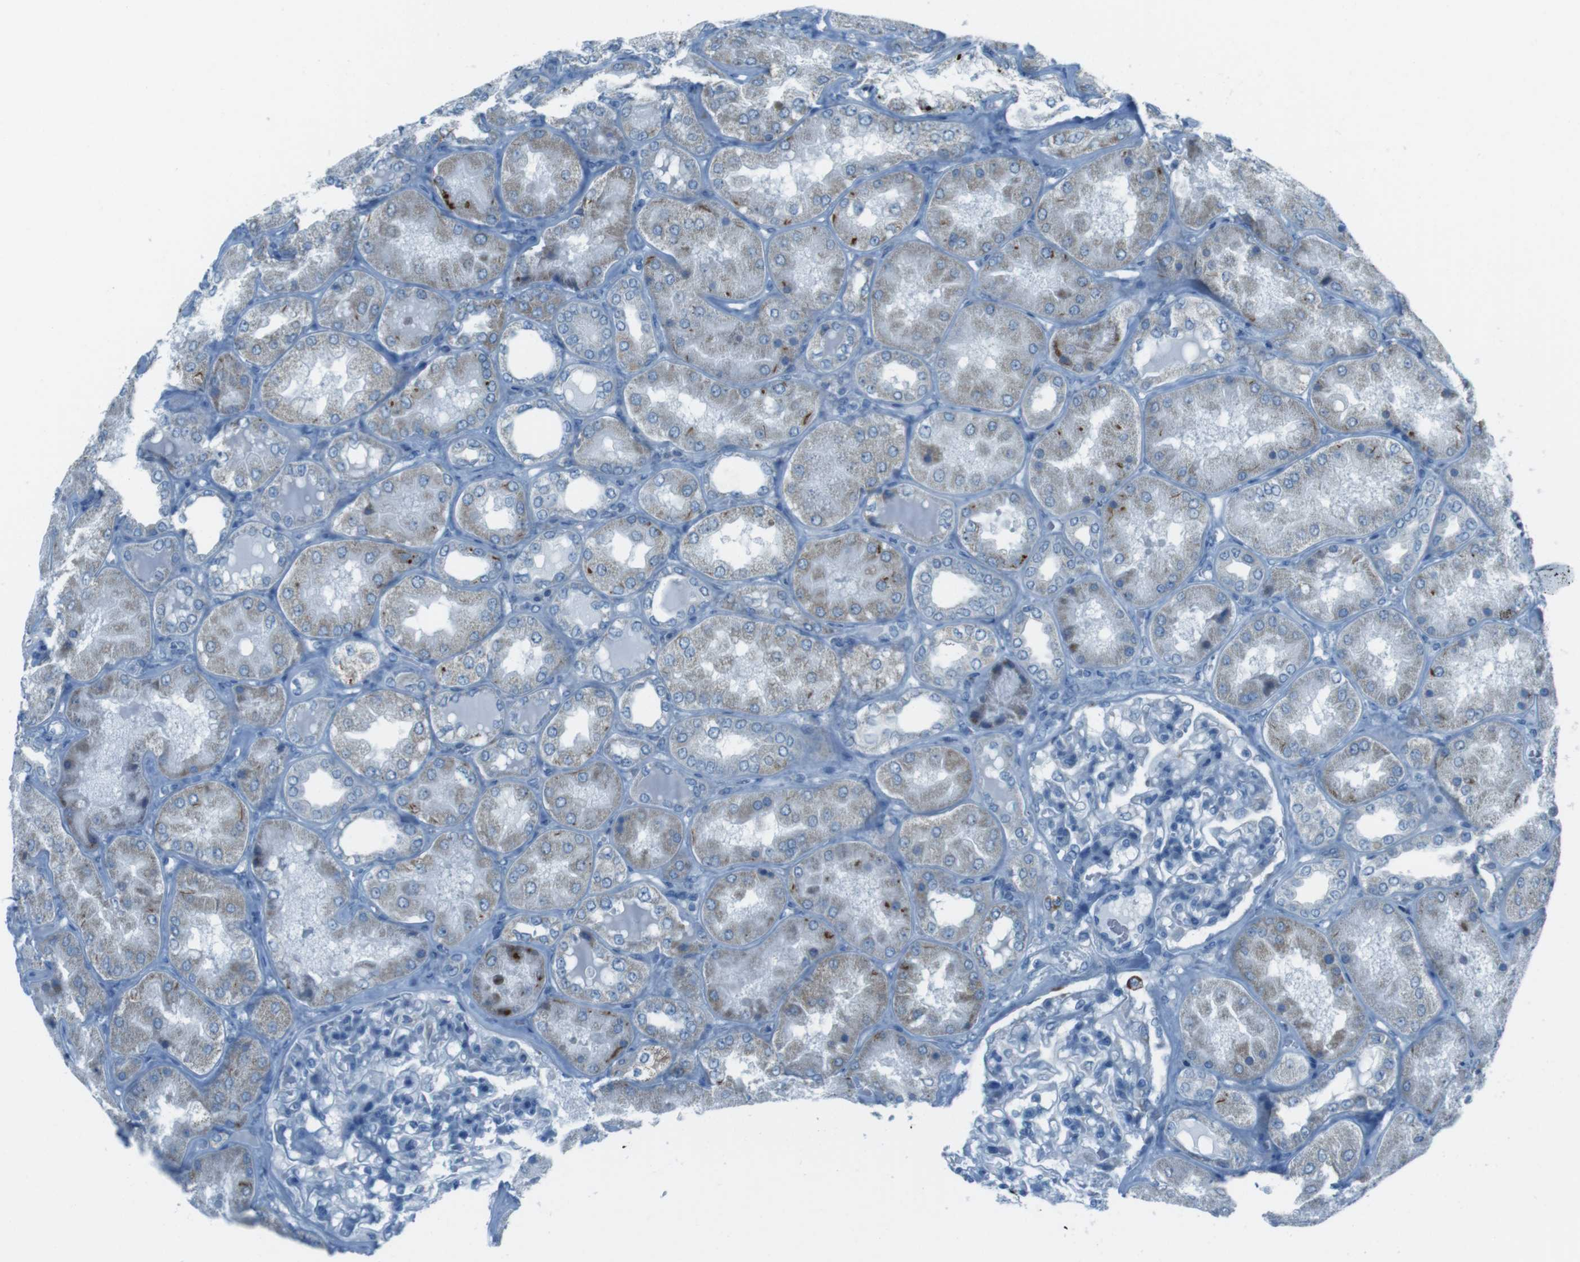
{"staining": {"intensity": "negative", "quantity": "none", "location": "none"}, "tissue": "kidney", "cell_type": "Cells in glomeruli", "image_type": "normal", "snomed": [{"axis": "morphology", "description": "Normal tissue, NOS"}, {"axis": "topography", "description": "Kidney"}], "caption": "Human kidney stained for a protein using IHC exhibits no expression in cells in glomeruli.", "gene": "DNAJA3", "patient": {"sex": "female", "age": 56}}